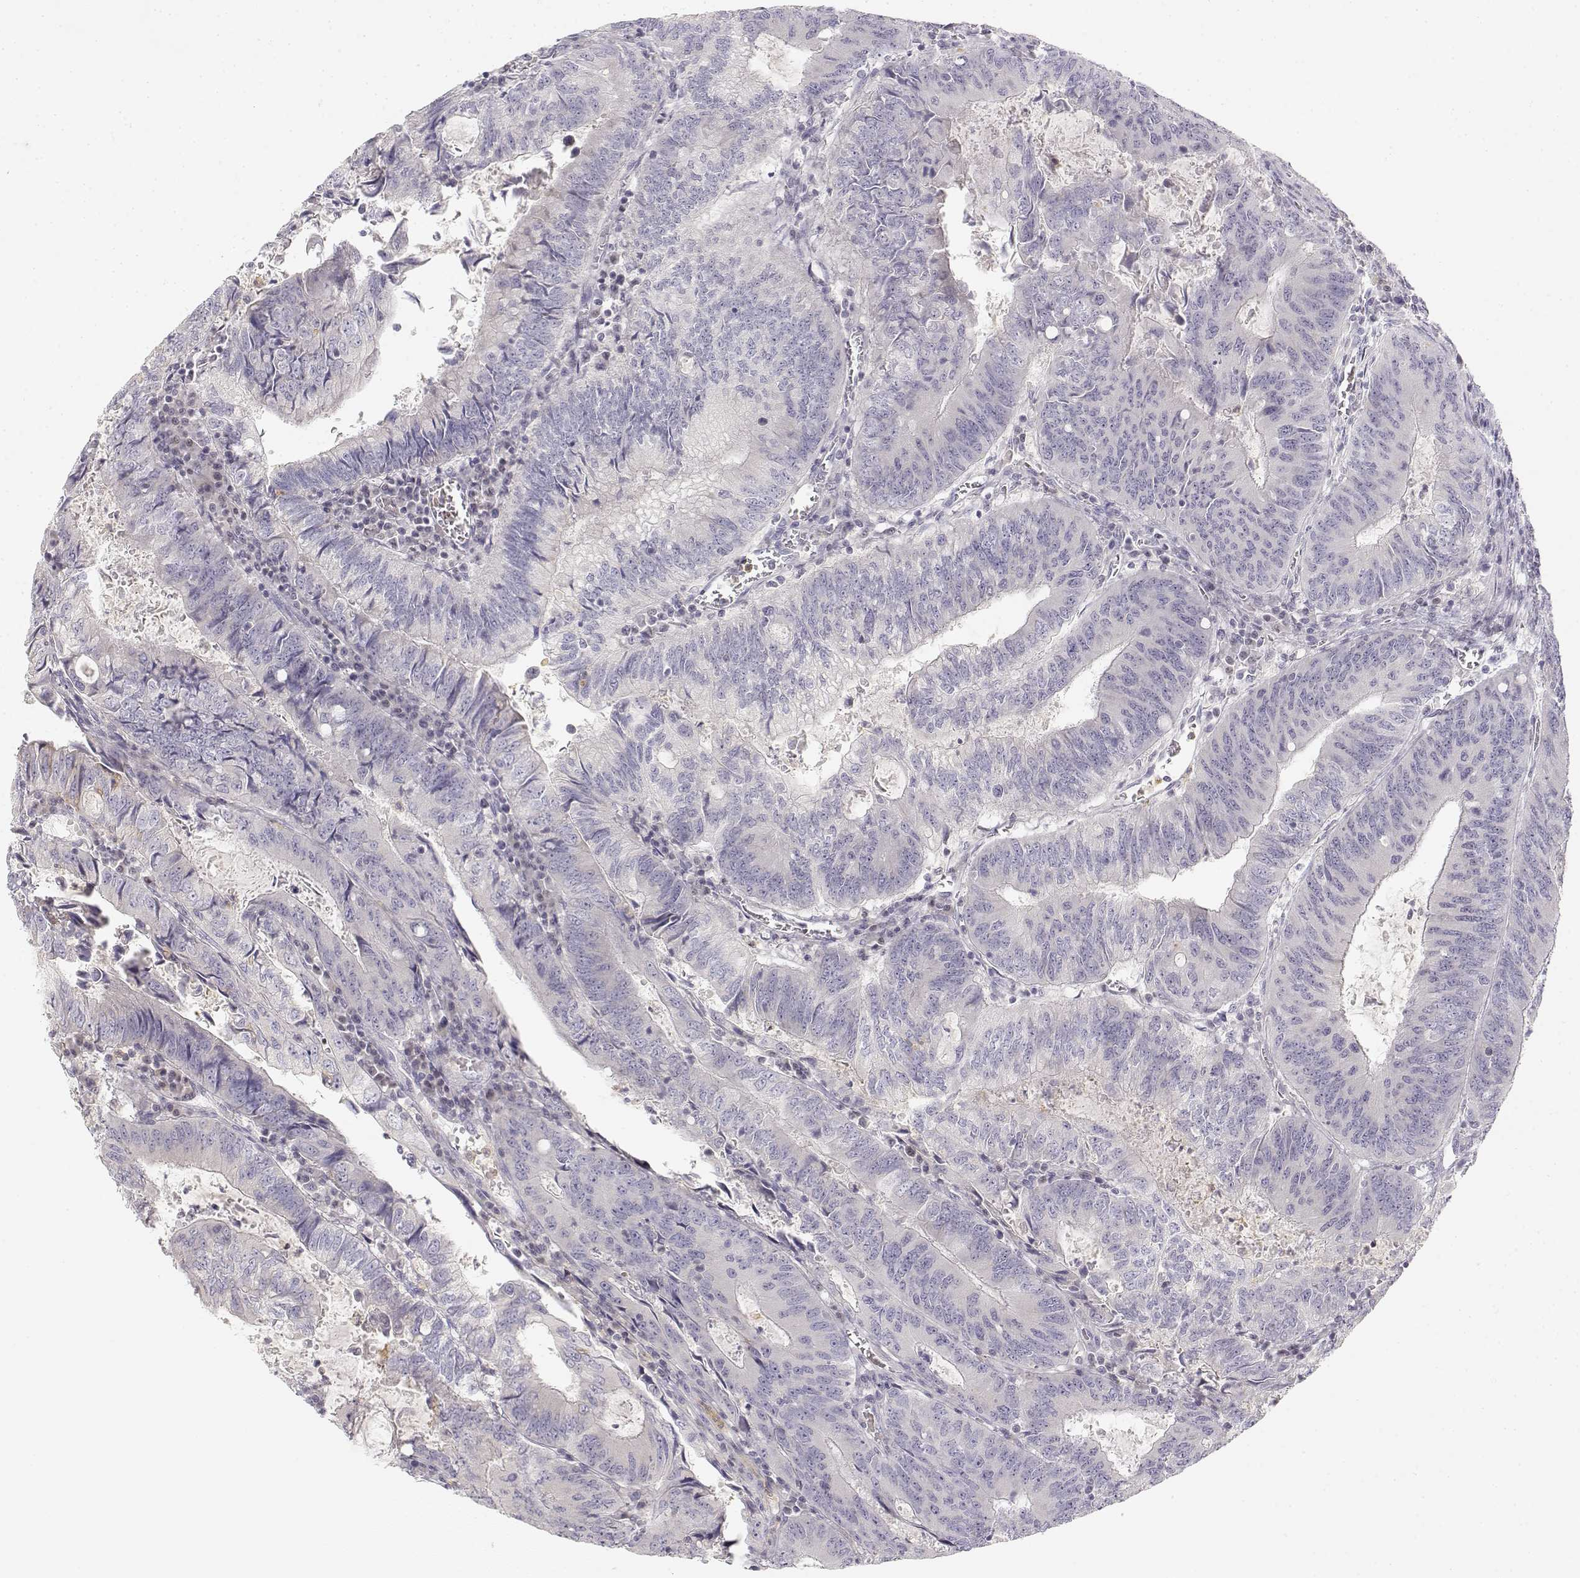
{"staining": {"intensity": "negative", "quantity": "none", "location": "none"}, "tissue": "colorectal cancer", "cell_type": "Tumor cells", "image_type": "cancer", "snomed": [{"axis": "morphology", "description": "Adenocarcinoma, NOS"}, {"axis": "topography", "description": "Colon"}], "caption": "Immunohistochemistry histopathology image of human adenocarcinoma (colorectal) stained for a protein (brown), which shows no expression in tumor cells.", "gene": "GLIPR1L2", "patient": {"sex": "male", "age": 67}}